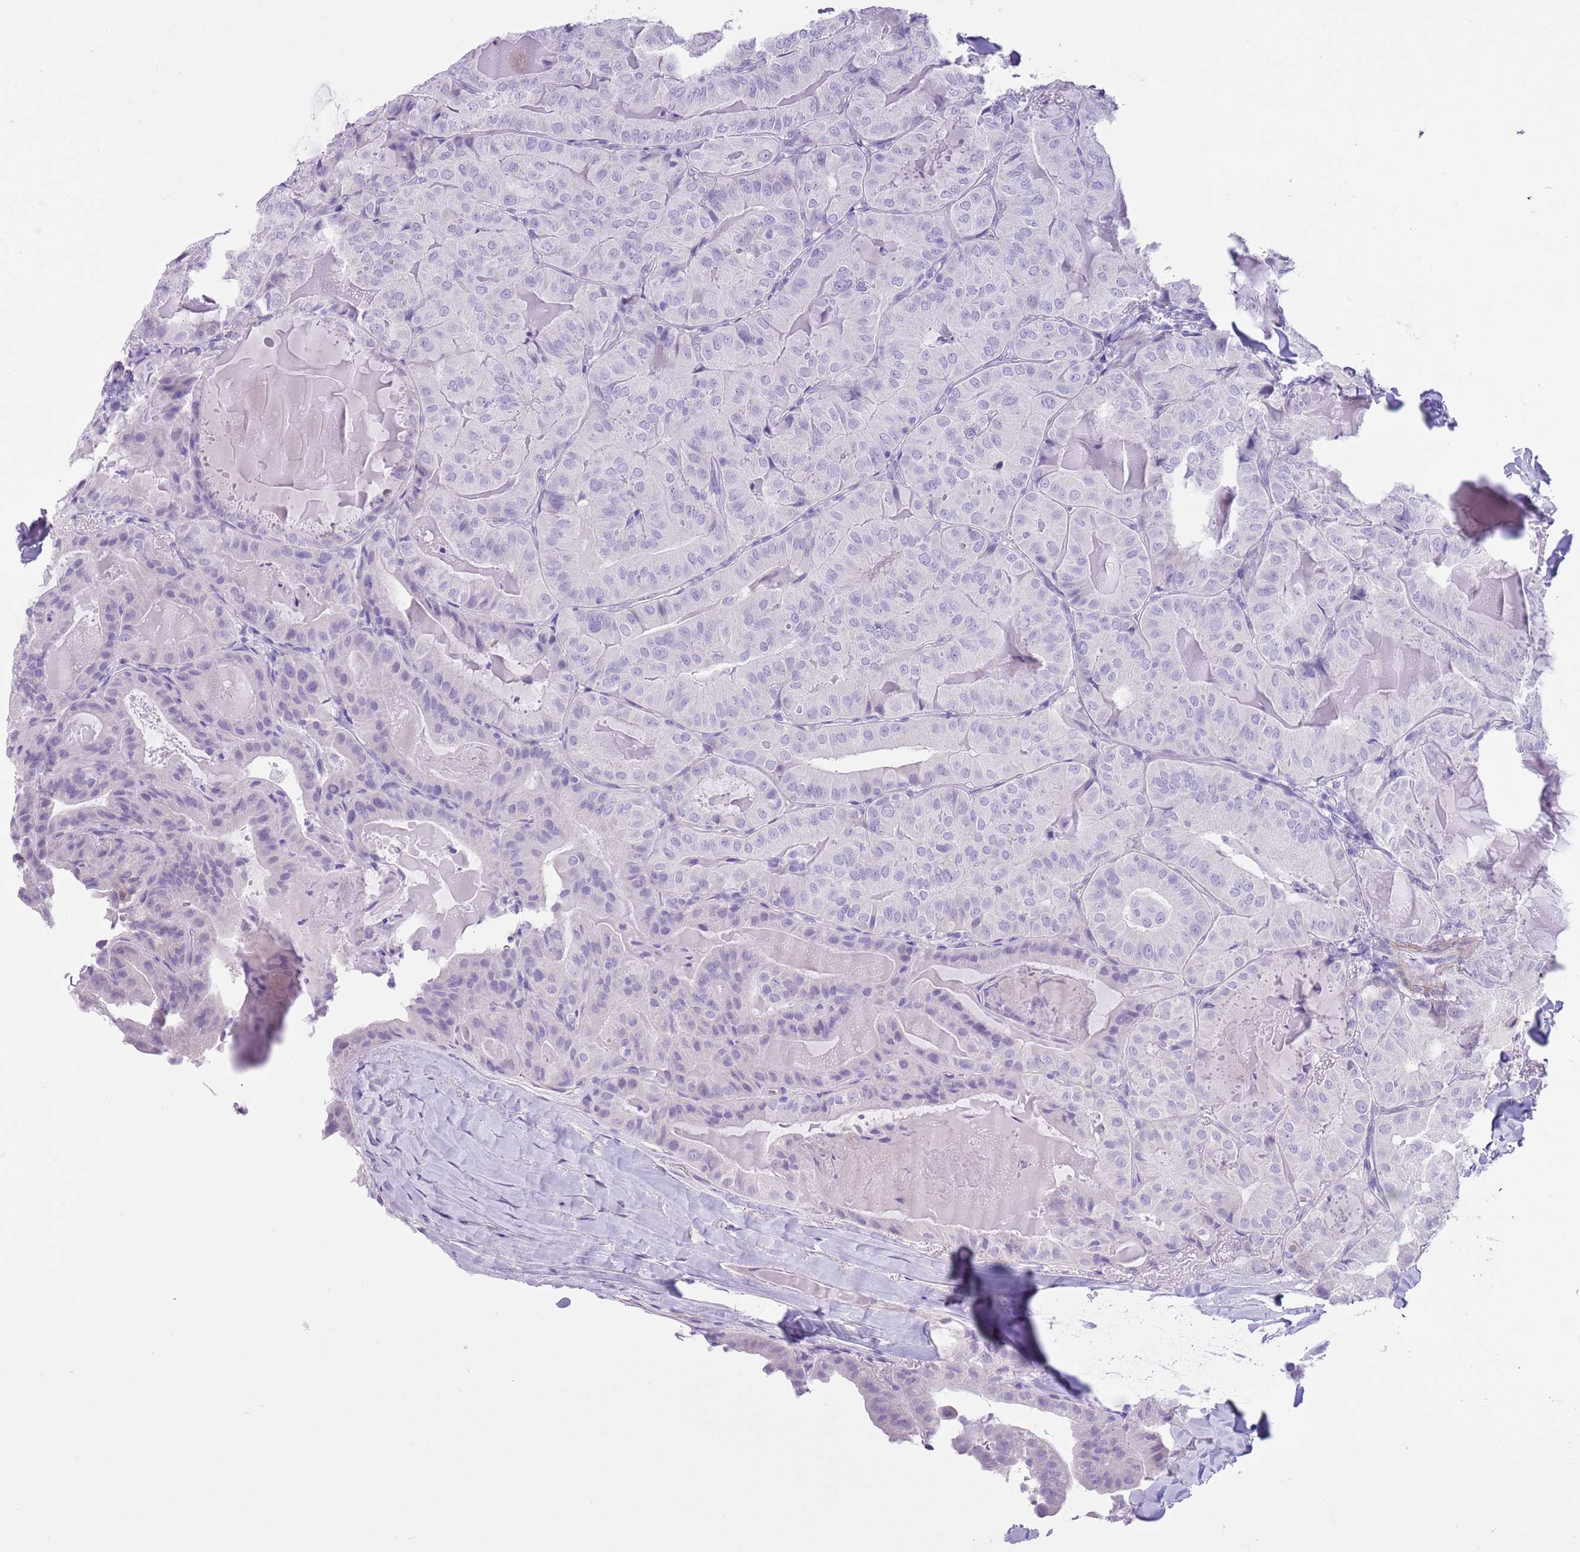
{"staining": {"intensity": "negative", "quantity": "none", "location": "none"}, "tissue": "thyroid cancer", "cell_type": "Tumor cells", "image_type": "cancer", "snomed": [{"axis": "morphology", "description": "Papillary adenocarcinoma, NOS"}, {"axis": "topography", "description": "Thyroid gland"}], "caption": "Tumor cells show no significant protein staining in thyroid cancer (papillary adenocarcinoma).", "gene": "SLC7A14", "patient": {"sex": "female", "age": 68}}